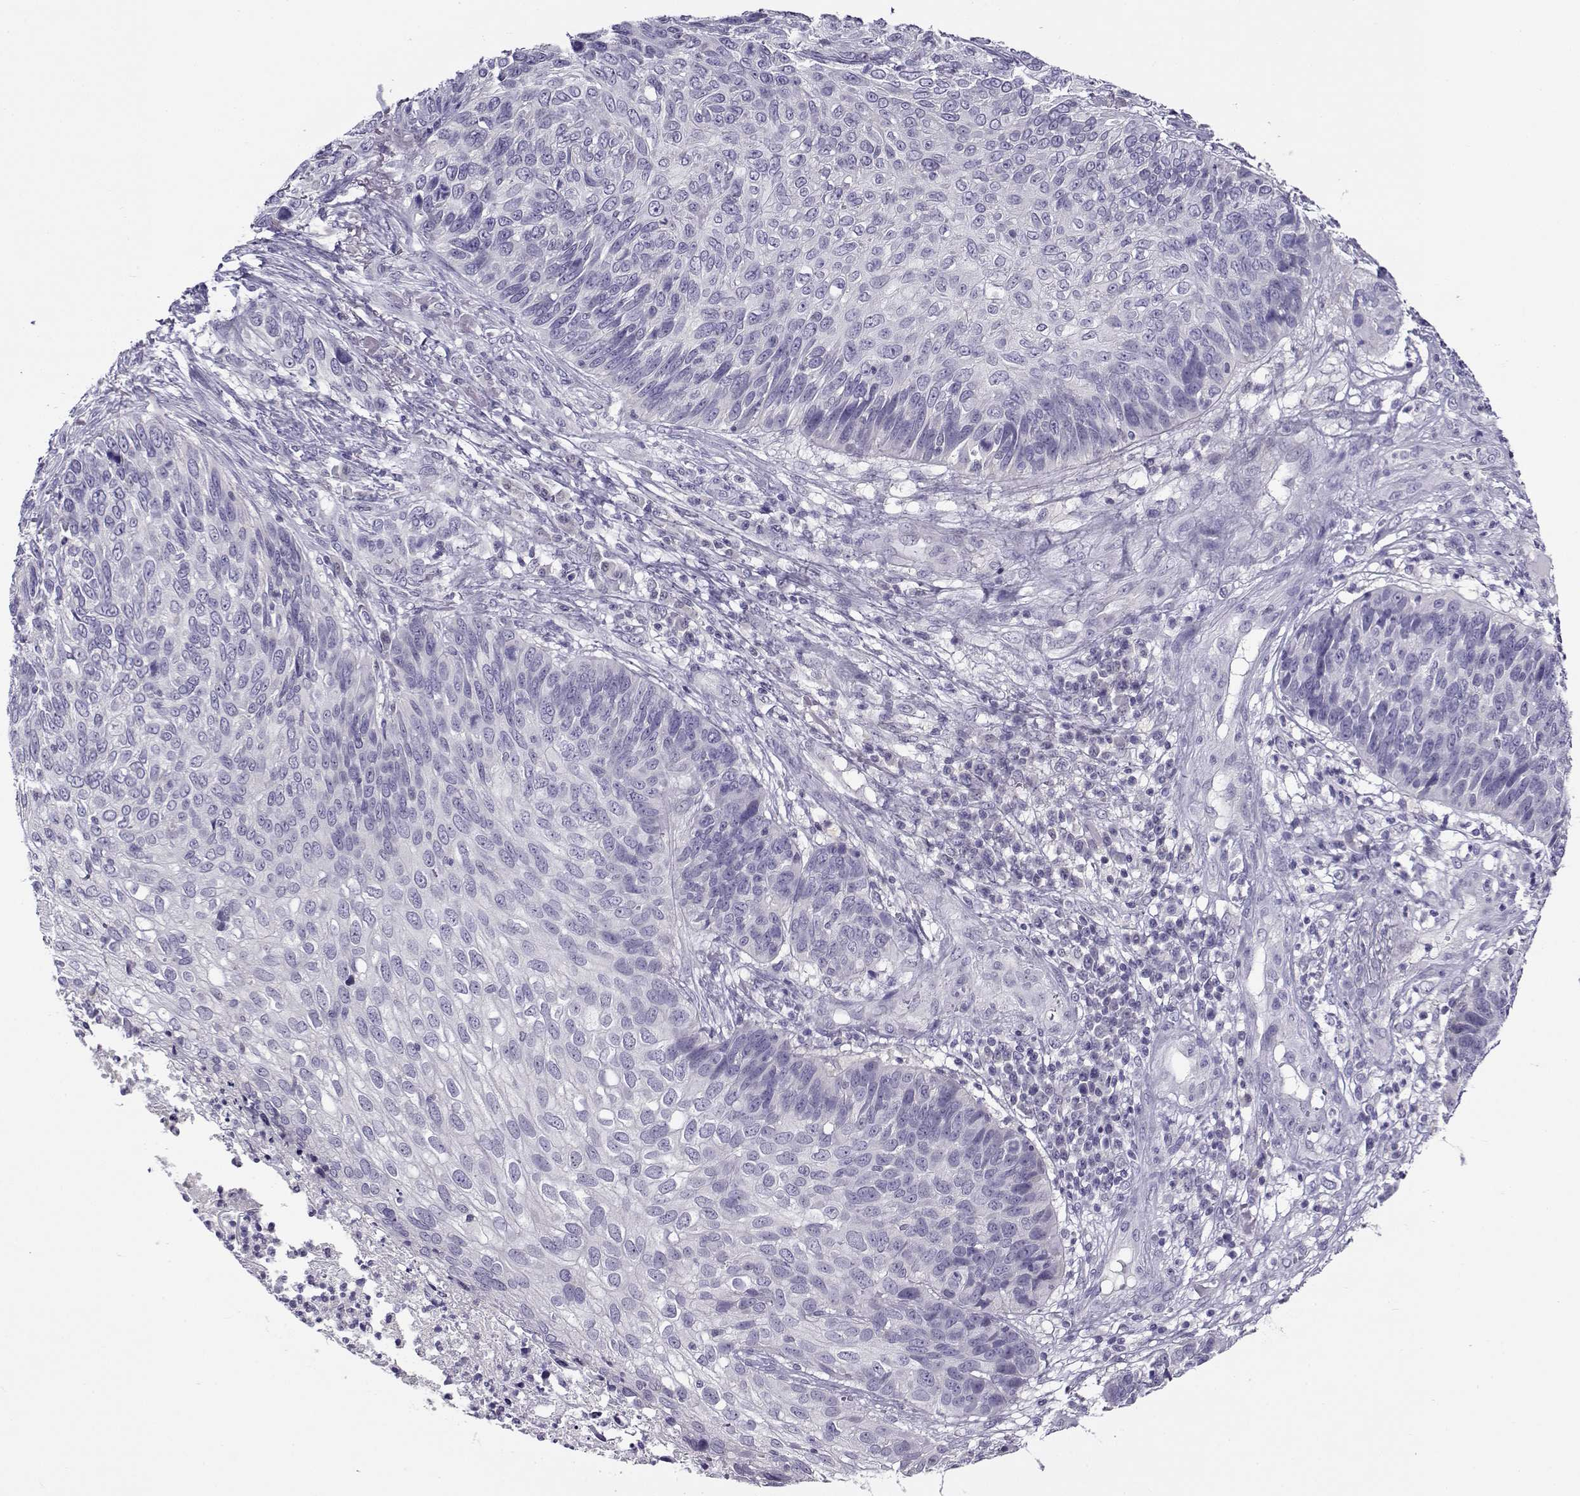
{"staining": {"intensity": "negative", "quantity": "none", "location": "none"}, "tissue": "skin cancer", "cell_type": "Tumor cells", "image_type": "cancer", "snomed": [{"axis": "morphology", "description": "Squamous cell carcinoma, NOS"}, {"axis": "topography", "description": "Skin"}], "caption": "DAB immunohistochemical staining of human skin squamous cell carcinoma shows no significant expression in tumor cells.", "gene": "FEZF1", "patient": {"sex": "male", "age": 92}}